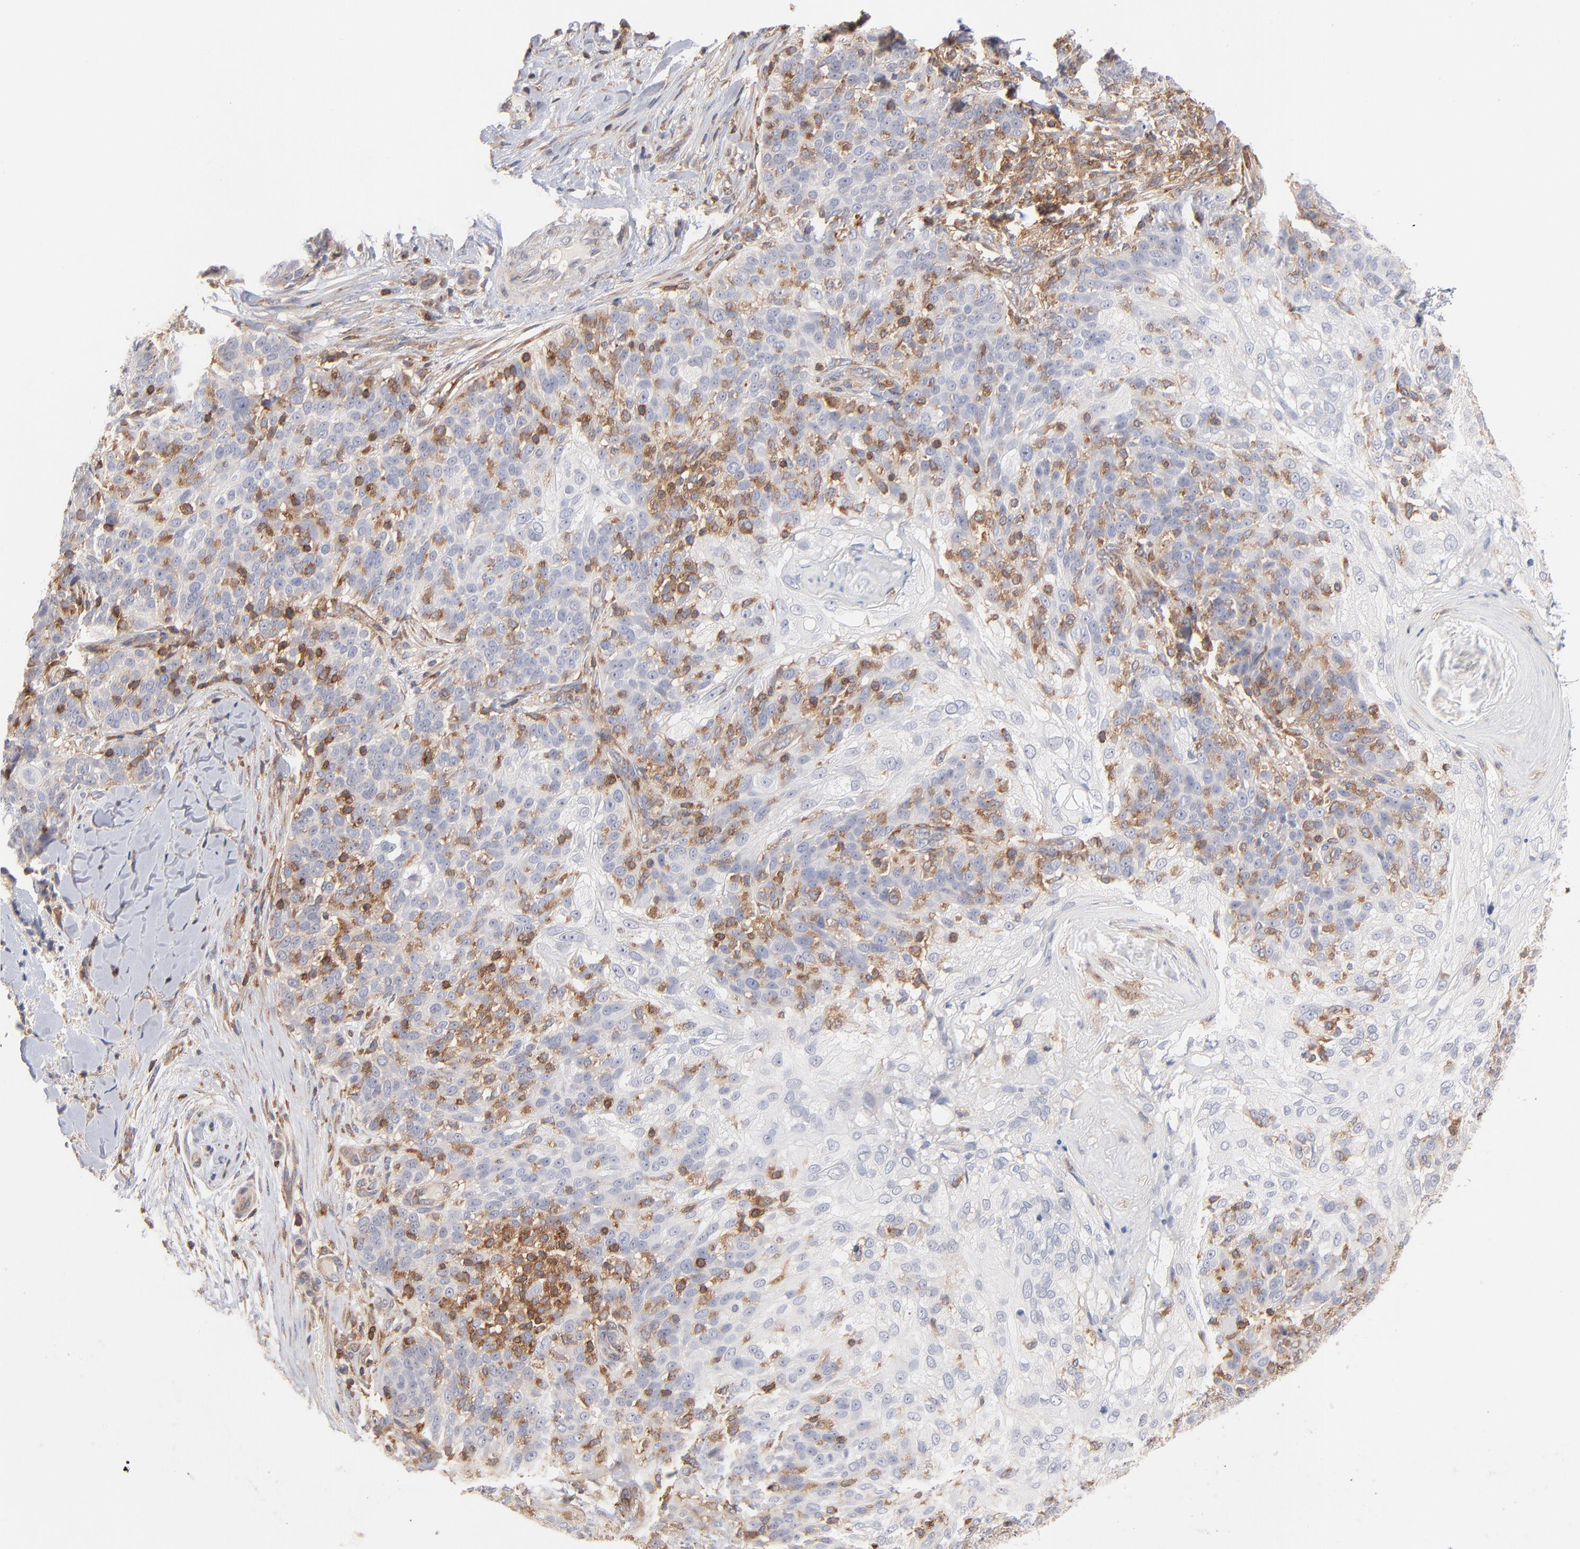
{"staining": {"intensity": "negative", "quantity": "none", "location": "none"}, "tissue": "skin cancer", "cell_type": "Tumor cells", "image_type": "cancer", "snomed": [{"axis": "morphology", "description": "Normal tissue, NOS"}, {"axis": "morphology", "description": "Squamous cell carcinoma, NOS"}, {"axis": "topography", "description": "Skin"}], "caption": "This is a photomicrograph of immunohistochemistry staining of skin squamous cell carcinoma, which shows no expression in tumor cells.", "gene": "WIPF1", "patient": {"sex": "female", "age": 83}}